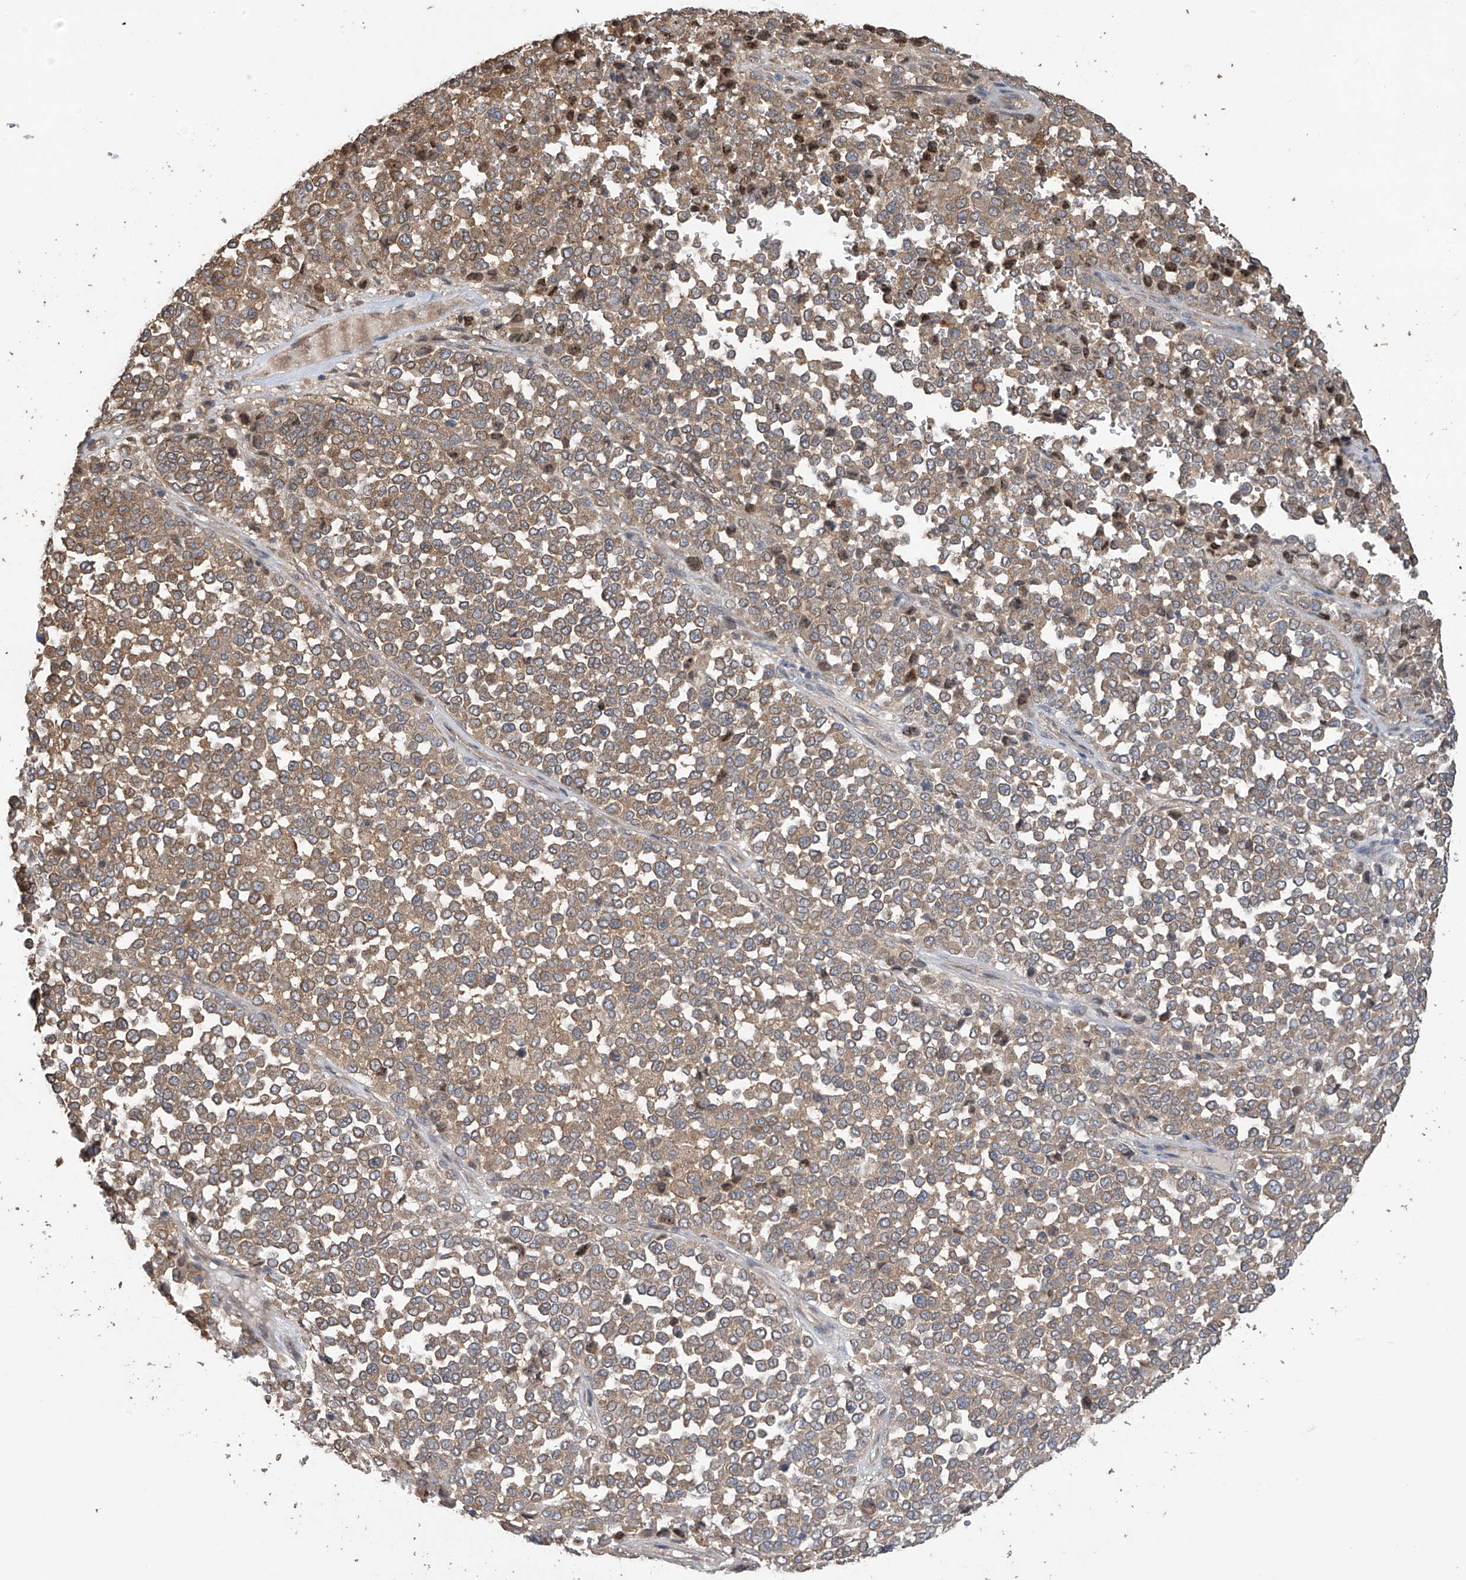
{"staining": {"intensity": "moderate", "quantity": ">75%", "location": "cytoplasmic/membranous"}, "tissue": "melanoma", "cell_type": "Tumor cells", "image_type": "cancer", "snomed": [{"axis": "morphology", "description": "Malignant melanoma, Metastatic site"}, {"axis": "topography", "description": "Pancreas"}], "caption": "Immunohistochemical staining of human malignant melanoma (metastatic site) exhibits medium levels of moderate cytoplasmic/membranous expression in about >75% of tumor cells.", "gene": "PHACTR4", "patient": {"sex": "female", "age": 30}}